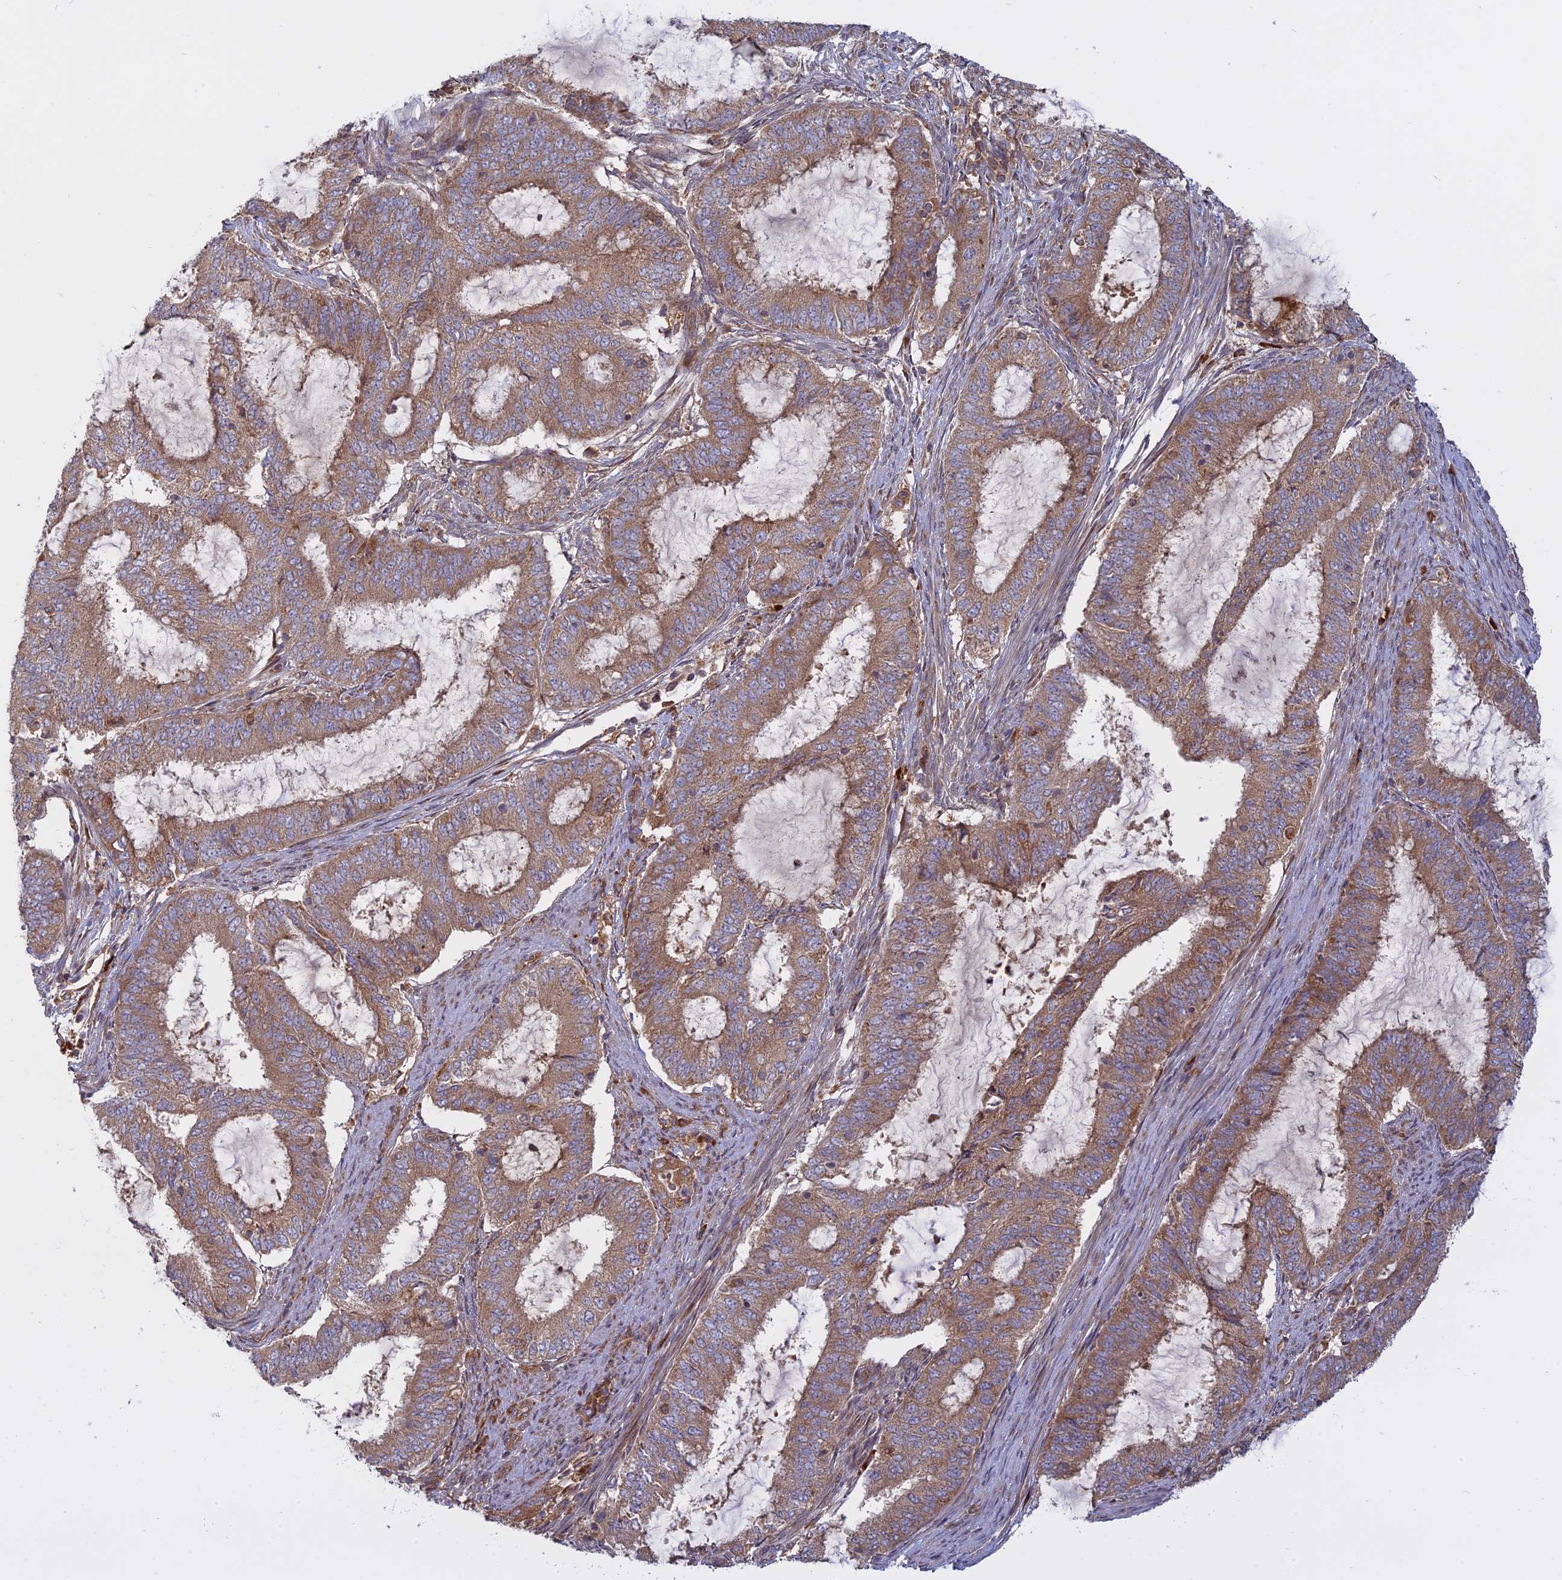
{"staining": {"intensity": "moderate", "quantity": ">75%", "location": "cytoplasmic/membranous"}, "tissue": "endometrial cancer", "cell_type": "Tumor cells", "image_type": "cancer", "snomed": [{"axis": "morphology", "description": "Adenocarcinoma, NOS"}, {"axis": "topography", "description": "Endometrium"}], "caption": "This photomicrograph displays immunohistochemistry staining of human endometrial adenocarcinoma, with medium moderate cytoplasmic/membranous staining in approximately >75% of tumor cells.", "gene": "TMEM208", "patient": {"sex": "female", "age": 51}}